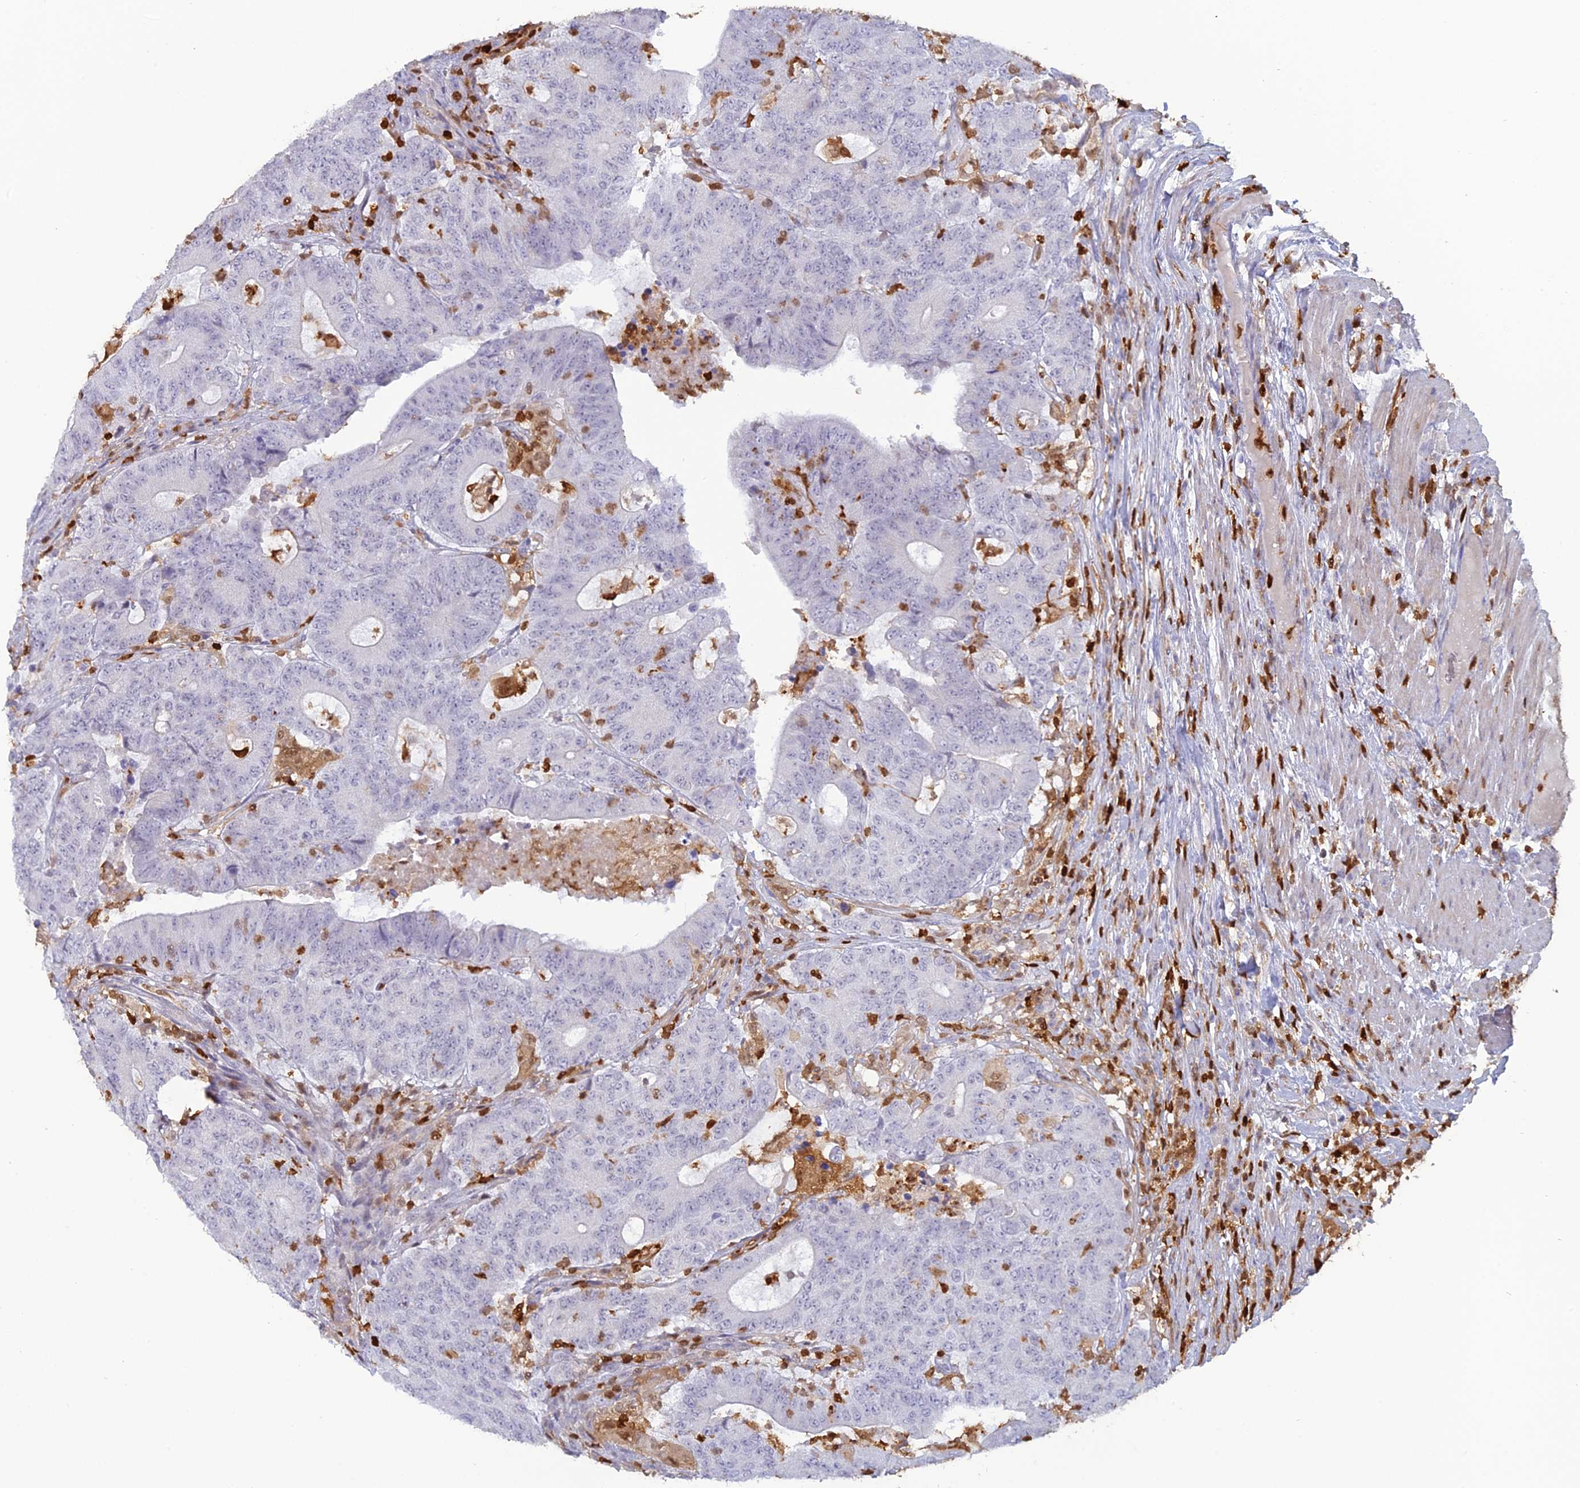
{"staining": {"intensity": "negative", "quantity": "none", "location": "none"}, "tissue": "colorectal cancer", "cell_type": "Tumor cells", "image_type": "cancer", "snomed": [{"axis": "morphology", "description": "Adenocarcinoma, NOS"}, {"axis": "topography", "description": "Colon"}], "caption": "DAB immunohistochemical staining of human colorectal adenocarcinoma shows no significant staining in tumor cells.", "gene": "PGBD4", "patient": {"sex": "female", "age": 75}}